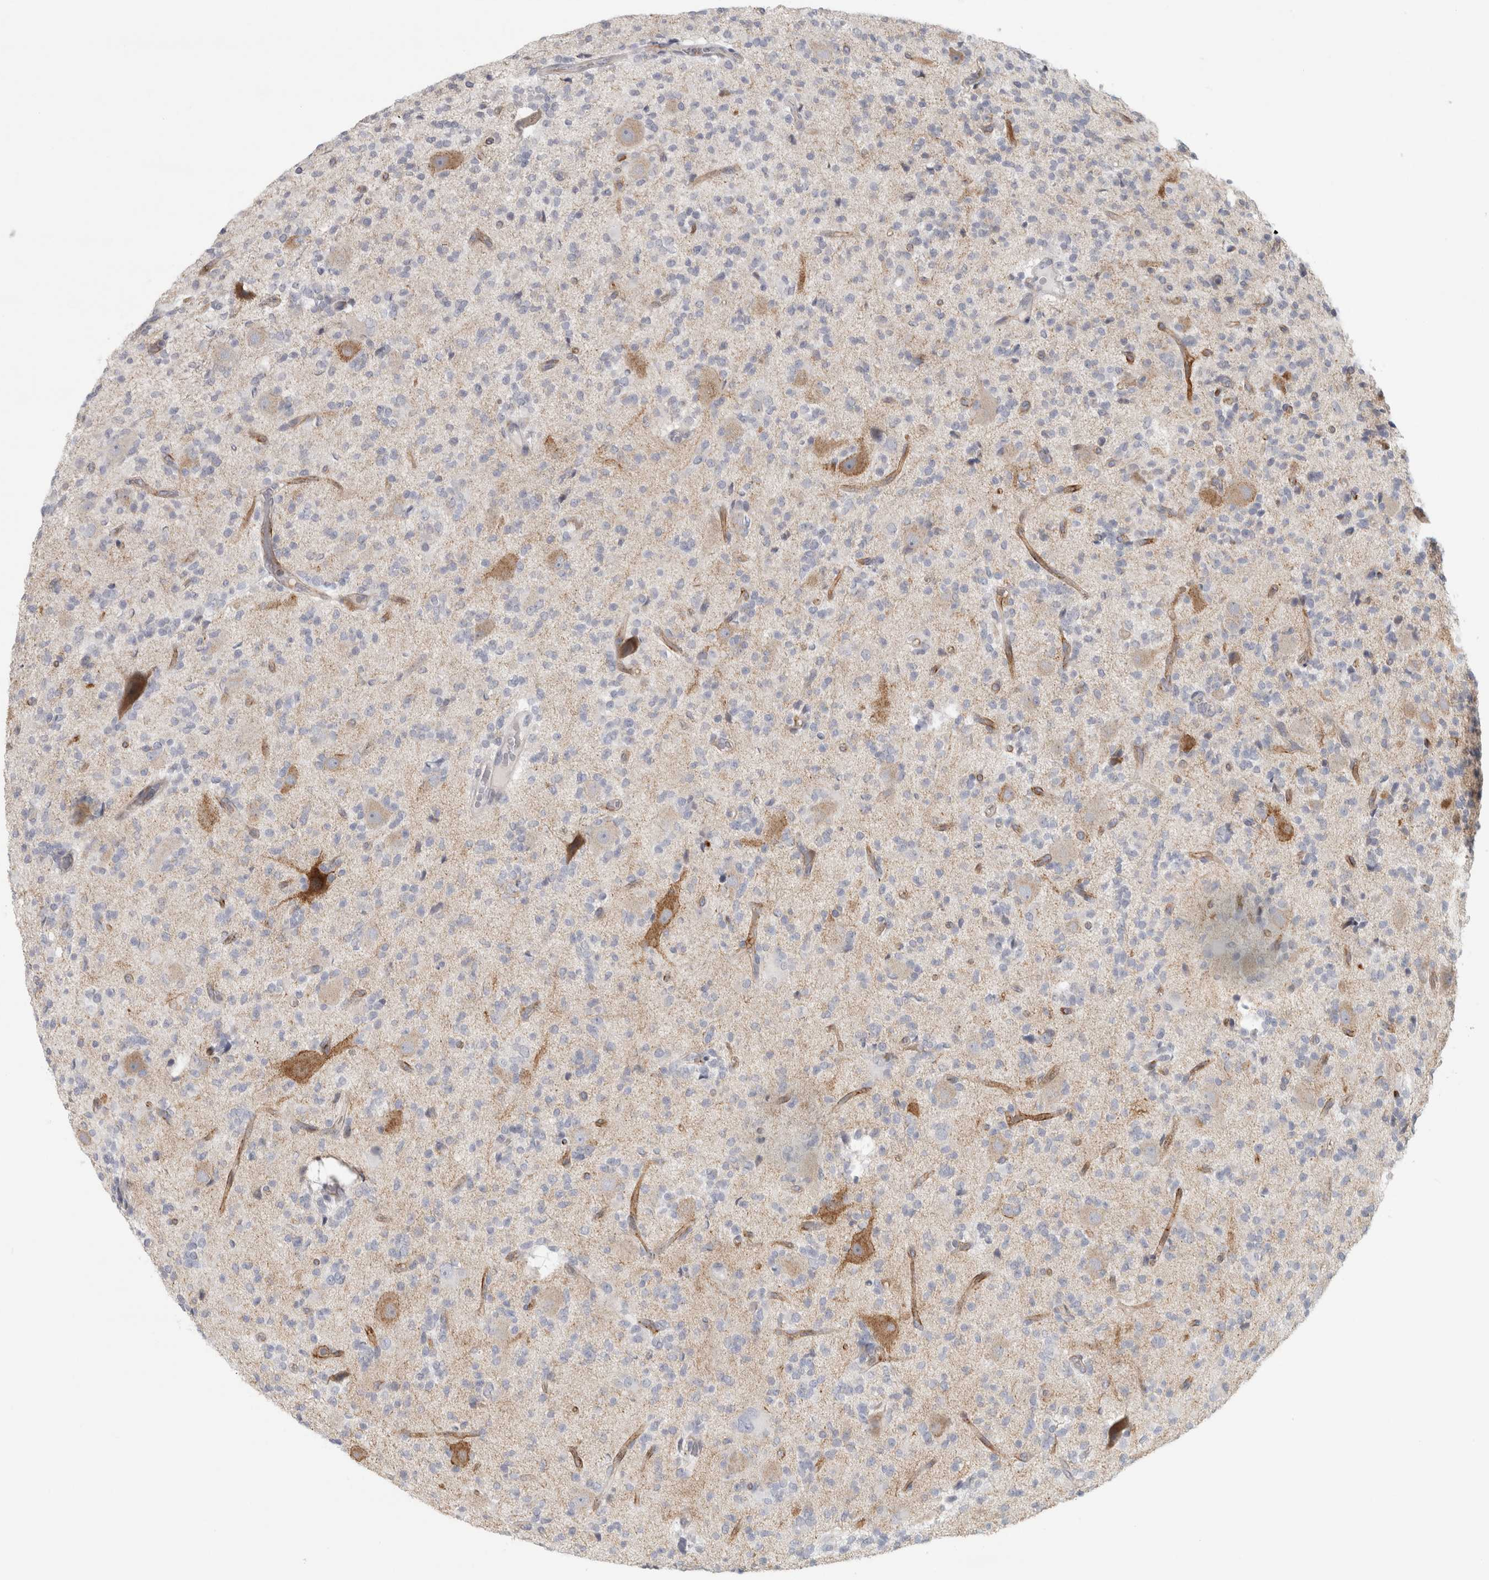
{"staining": {"intensity": "negative", "quantity": "none", "location": "none"}, "tissue": "glioma", "cell_type": "Tumor cells", "image_type": "cancer", "snomed": [{"axis": "morphology", "description": "Glioma, malignant, High grade"}, {"axis": "topography", "description": "Brain"}], "caption": "The immunohistochemistry (IHC) micrograph has no significant expression in tumor cells of malignant high-grade glioma tissue.", "gene": "PTPRN2", "patient": {"sex": "male", "age": 34}}